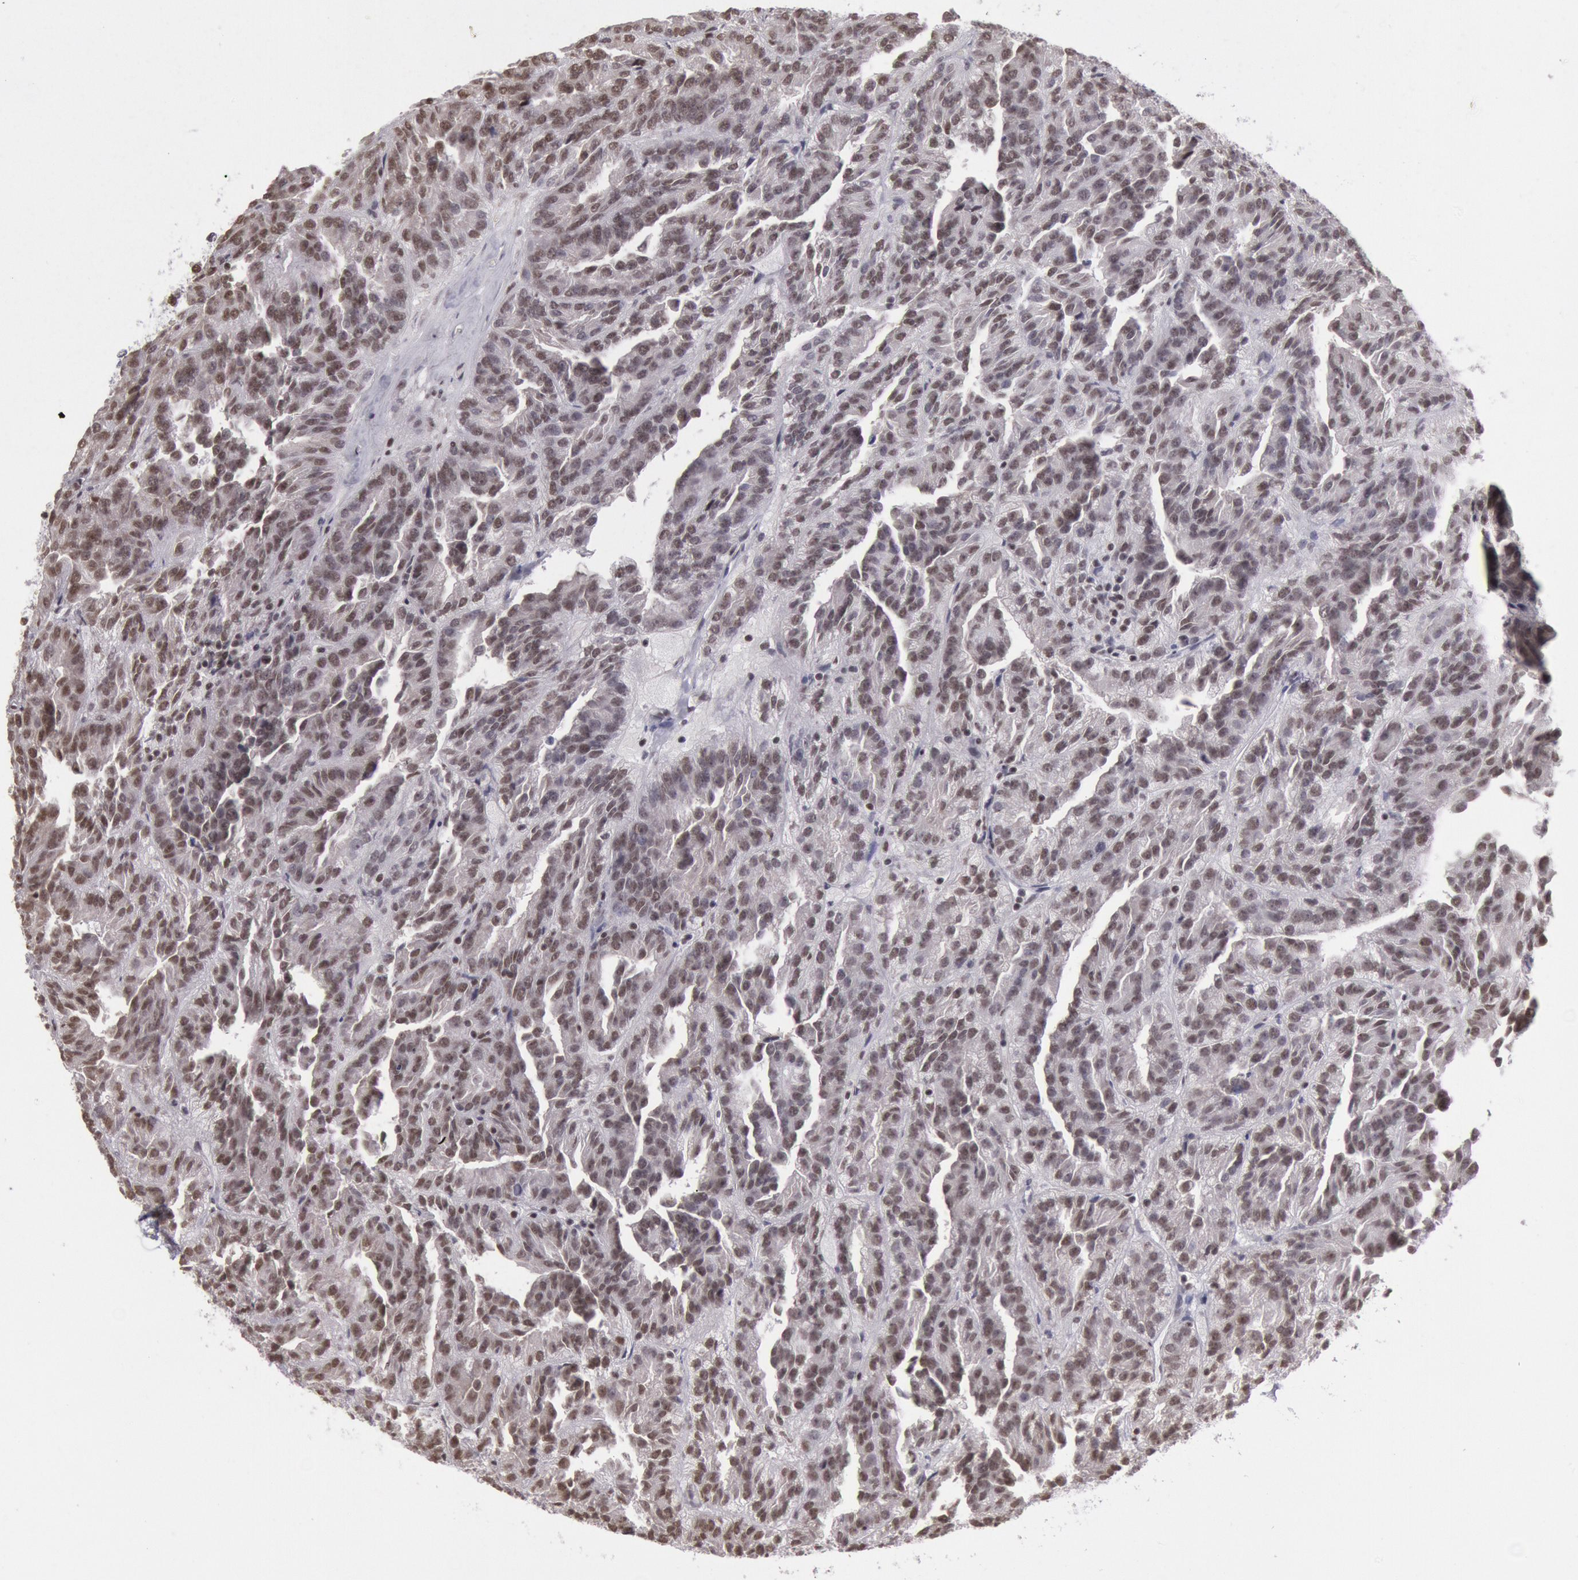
{"staining": {"intensity": "moderate", "quantity": ">75%", "location": "nuclear"}, "tissue": "renal cancer", "cell_type": "Tumor cells", "image_type": "cancer", "snomed": [{"axis": "morphology", "description": "Adenocarcinoma, NOS"}, {"axis": "topography", "description": "Kidney"}], "caption": "Immunohistochemistry histopathology image of neoplastic tissue: renal cancer (adenocarcinoma) stained using immunohistochemistry (IHC) shows medium levels of moderate protein expression localized specifically in the nuclear of tumor cells, appearing as a nuclear brown color.", "gene": "NKAP", "patient": {"sex": "male", "age": 46}}